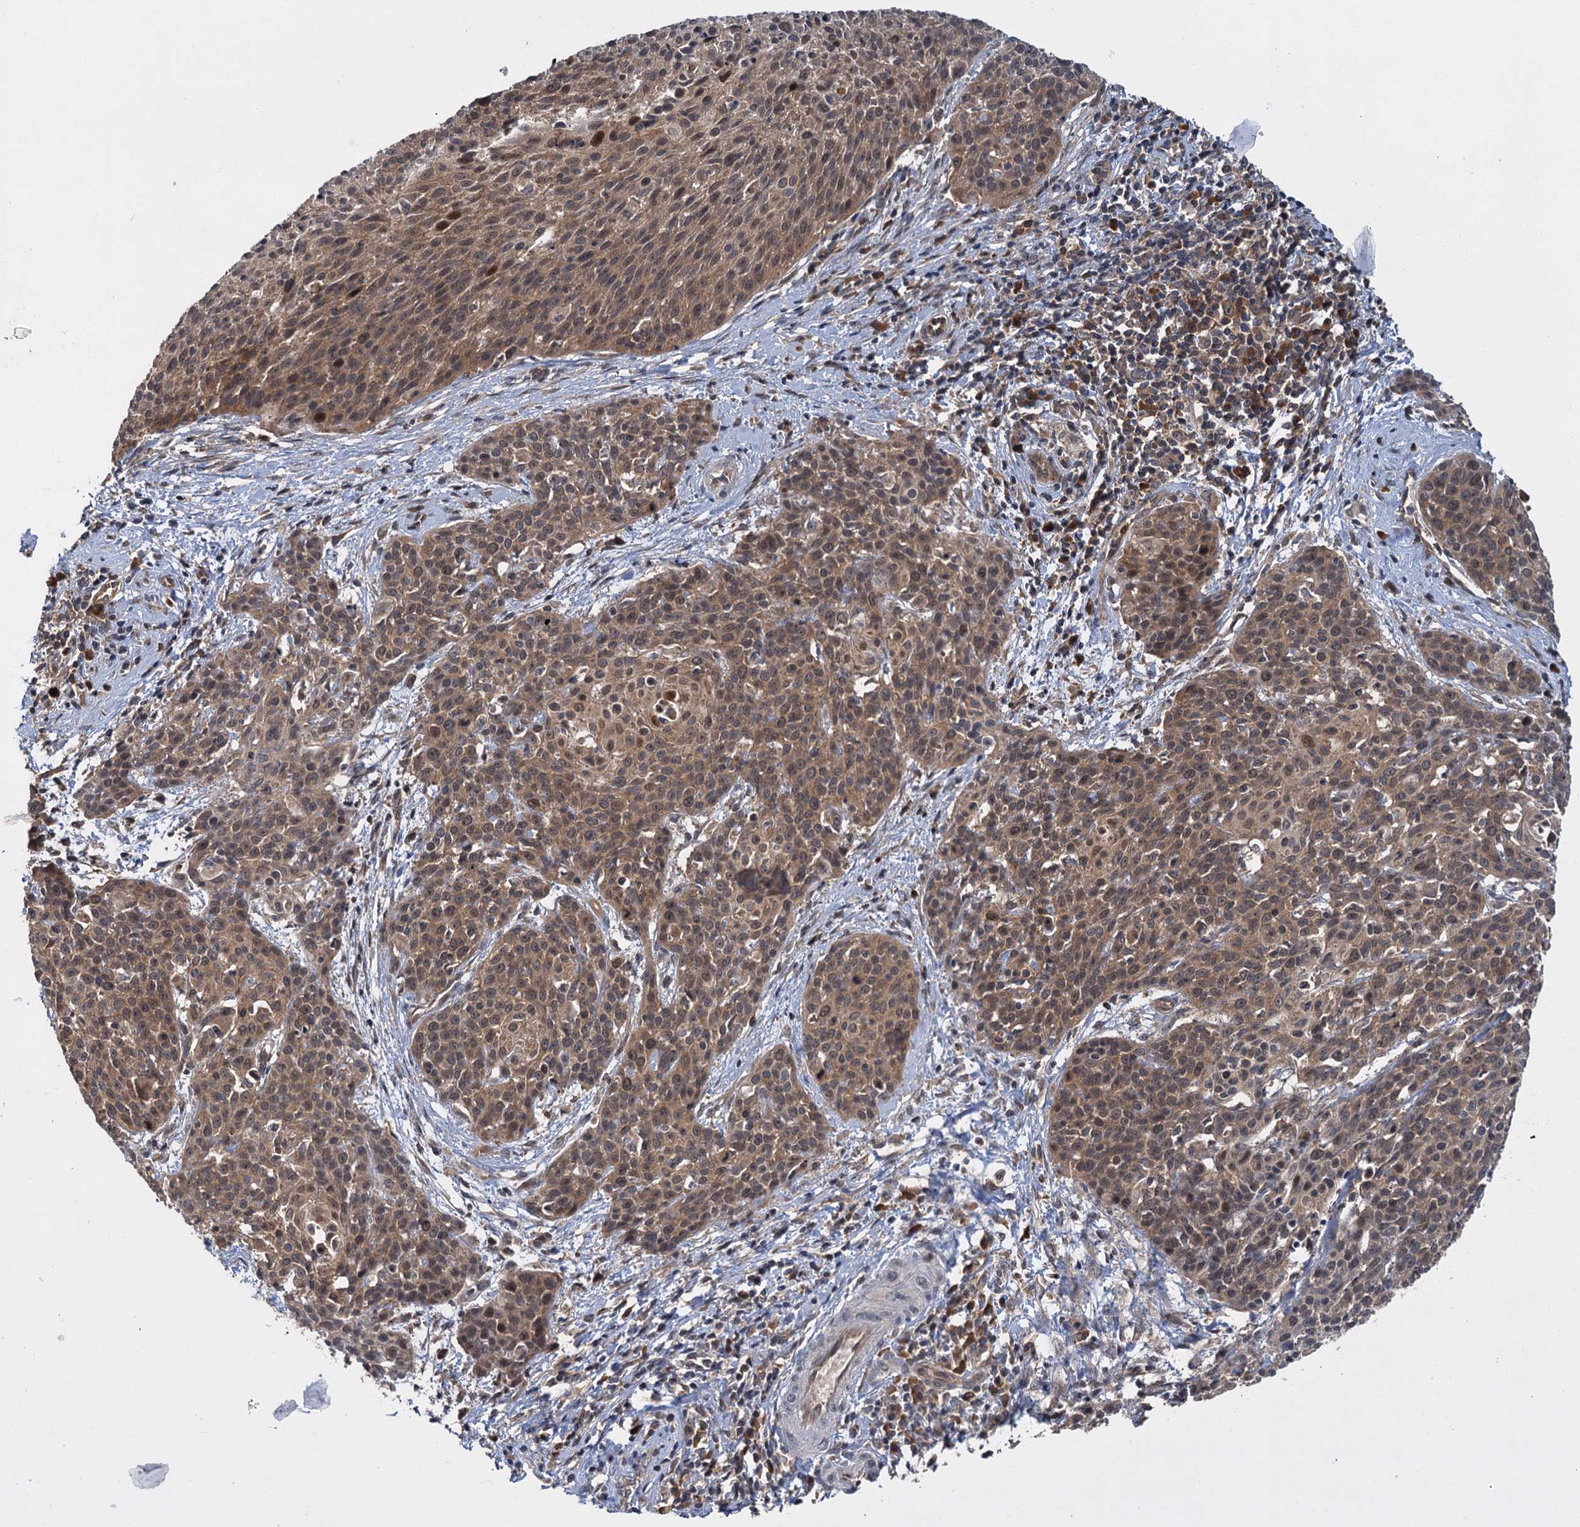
{"staining": {"intensity": "moderate", "quantity": ">75%", "location": "cytoplasmic/membranous"}, "tissue": "cervical cancer", "cell_type": "Tumor cells", "image_type": "cancer", "snomed": [{"axis": "morphology", "description": "Squamous cell carcinoma, NOS"}, {"axis": "topography", "description": "Cervix"}], "caption": "A medium amount of moderate cytoplasmic/membranous positivity is present in about >75% of tumor cells in cervical cancer tissue.", "gene": "KANSL2", "patient": {"sex": "female", "age": 38}}